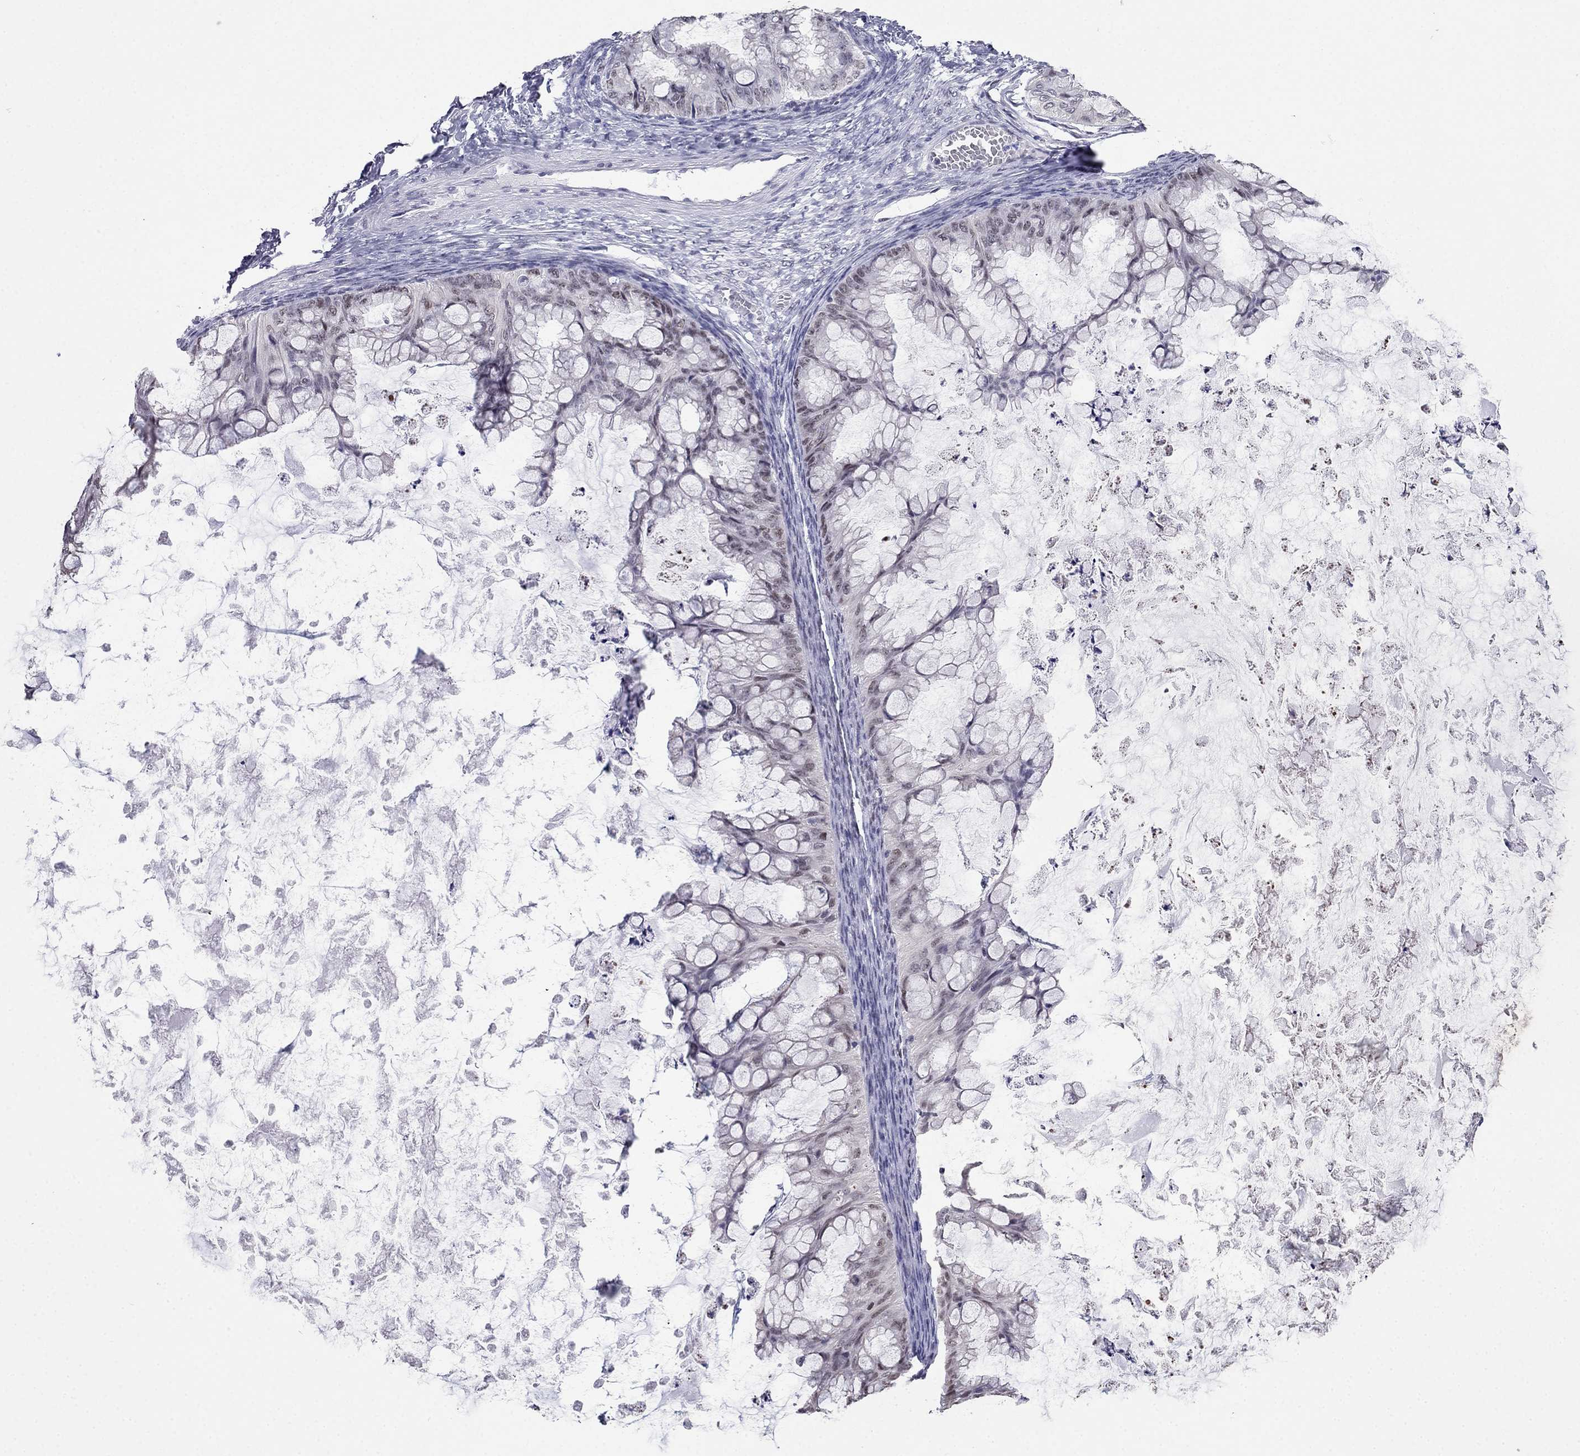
{"staining": {"intensity": "weak", "quantity": "25%-75%", "location": "nuclear"}, "tissue": "ovarian cancer", "cell_type": "Tumor cells", "image_type": "cancer", "snomed": [{"axis": "morphology", "description": "Cystadenocarcinoma, mucinous, NOS"}, {"axis": "topography", "description": "Ovary"}], "caption": "Immunohistochemistry histopathology image of human ovarian cancer stained for a protein (brown), which displays low levels of weak nuclear positivity in about 25%-75% of tumor cells.", "gene": "PPM1G", "patient": {"sex": "female", "age": 35}}